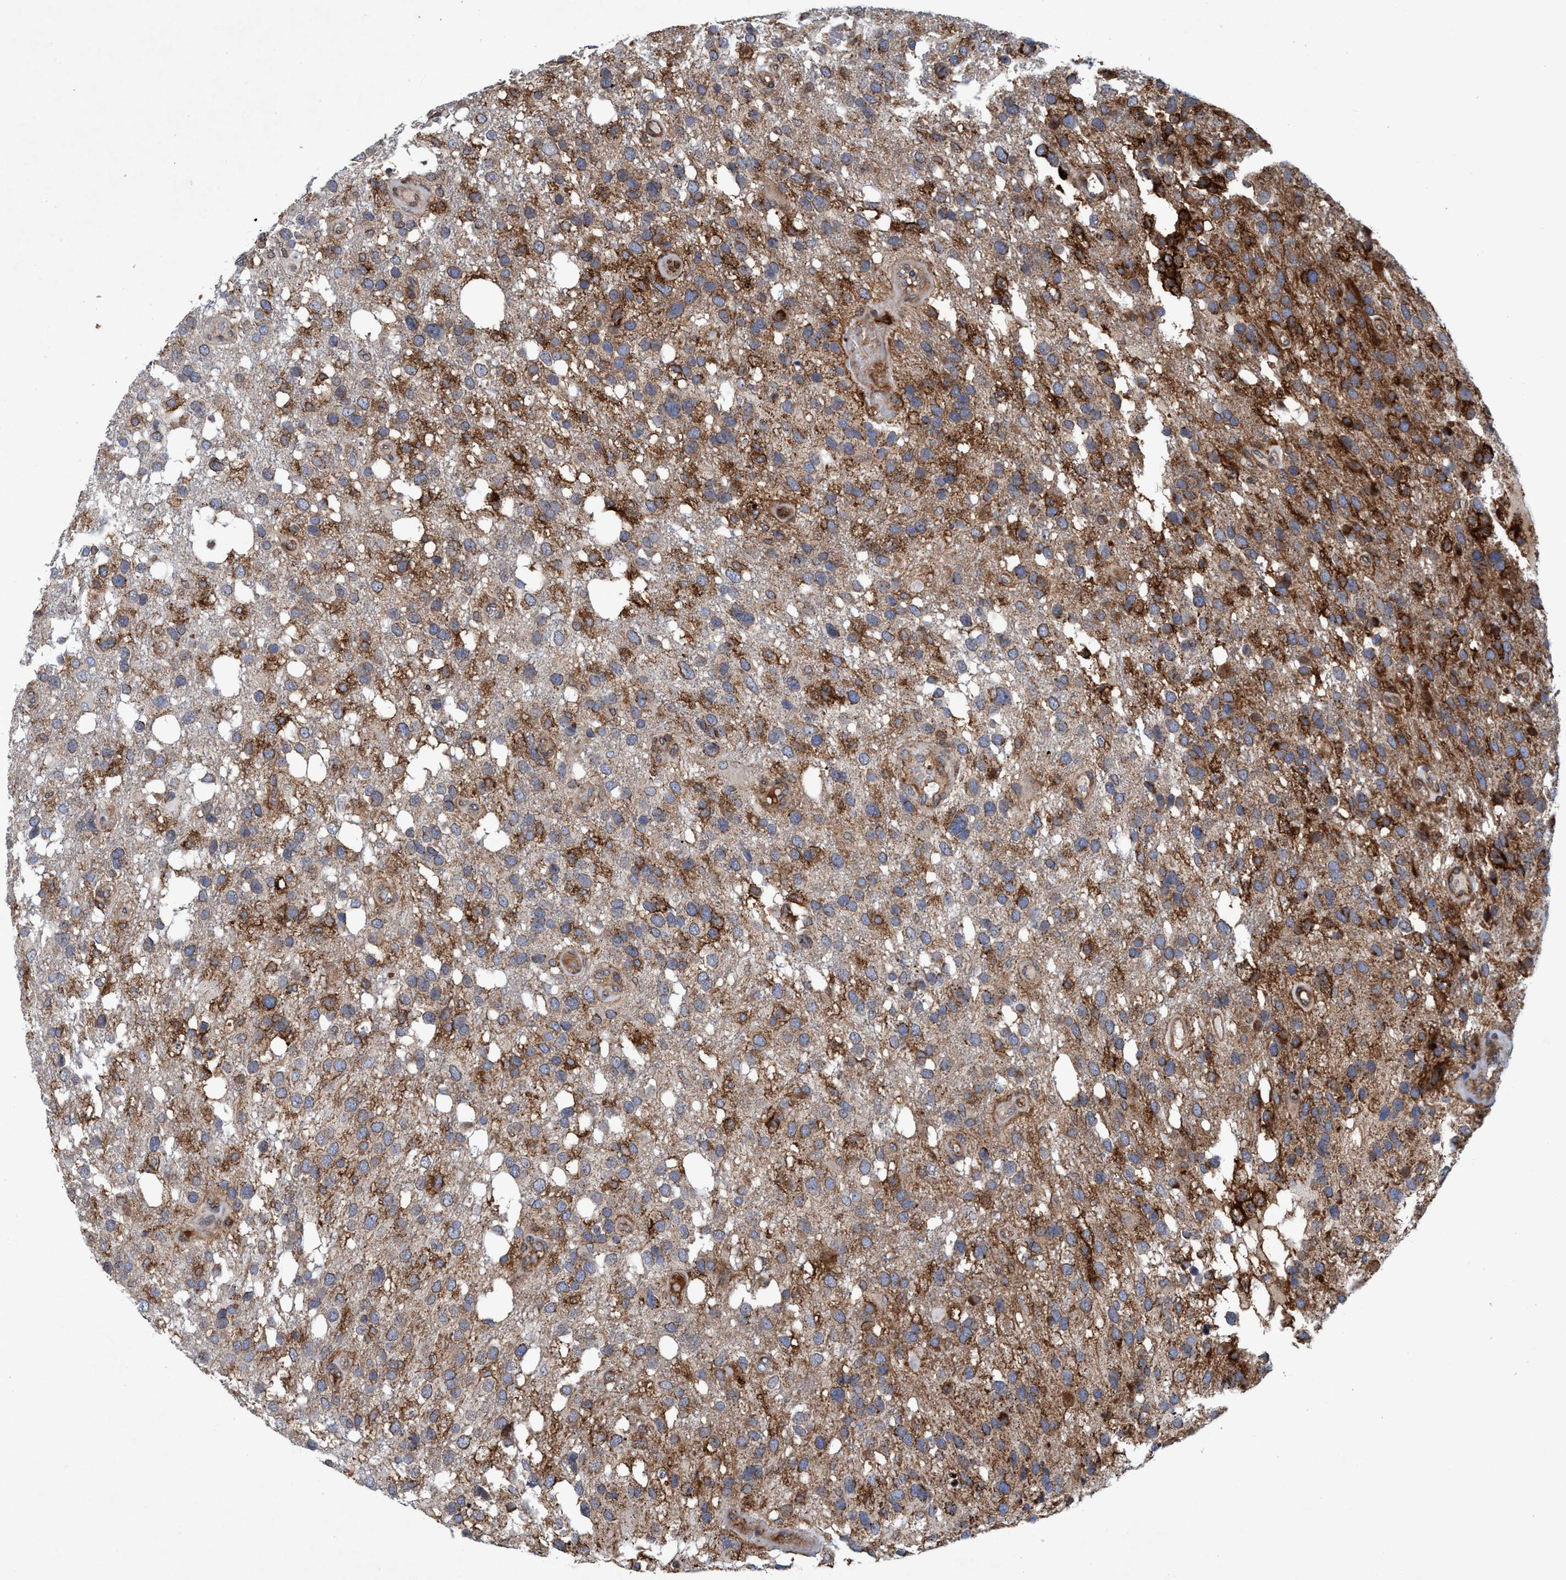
{"staining": {"intensity": "moderate", "quantity": "25%-75%", "location": "cytoplasmic/membranous"}, "tissue": "glioma", "cell_type": "Tumor cells", "image_type": "cancer", "snomed": [{"axis": "morphology", "description": "Glioma, malignant, High grade"}, {"axis": "topography", "description": "Brain"}], "caption": "There is medium levels of moderate cytoplasmic/membranous staining in tumor cells of glioma, as demonstrated by immunohistochemical staining (brown color).", "gene": "SLC16A3", "patient": {"sex": "female", "age": 58}}